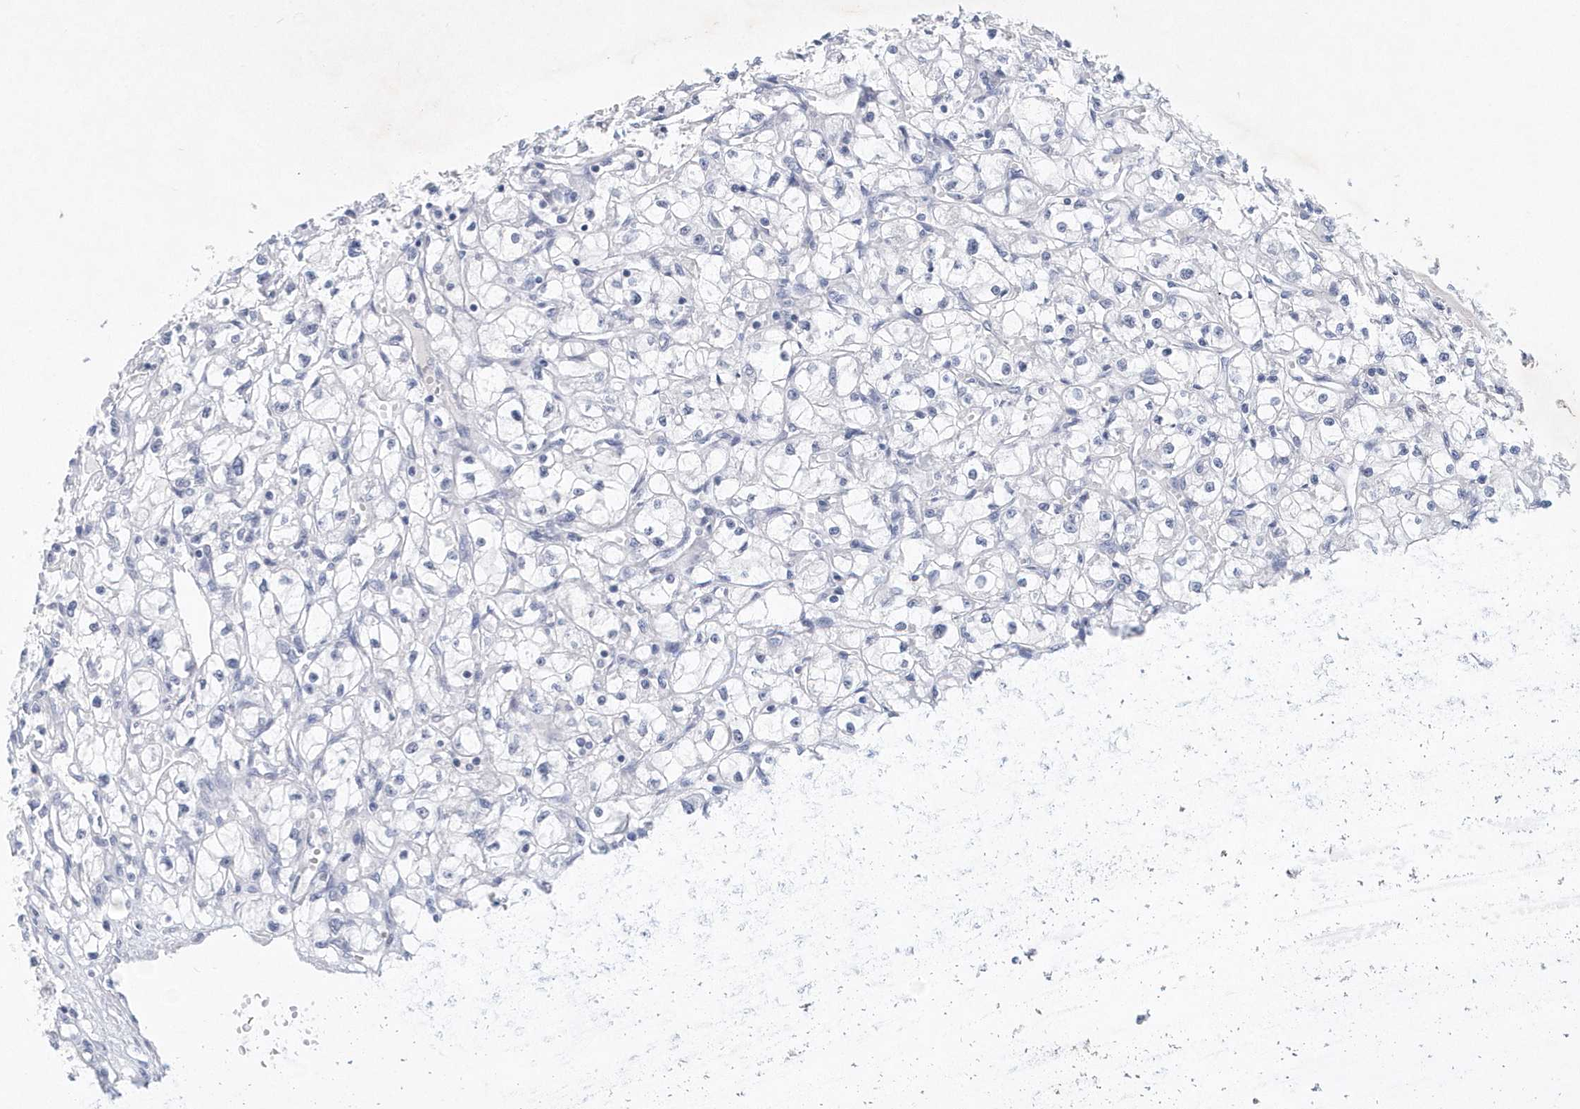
{"staining": {"intensity": "negative", "quantity": "none", "location": "none"}, "tissue": "renal cancer", "cell_type": "Tumor cells", "image_type": "cancer", "snomed": [{"axis": "morphology", "description": "Adenocarcinoma, NOS"}, {"axis": "topography", "description": "Kidney"}], "caption": "Human renal cancer (adenocarcinoma) stained for a protein using IHC displays no staining in tumor cells.", "gene": "SRGAP3", "patient": {"sex": "male", "age": 56}}